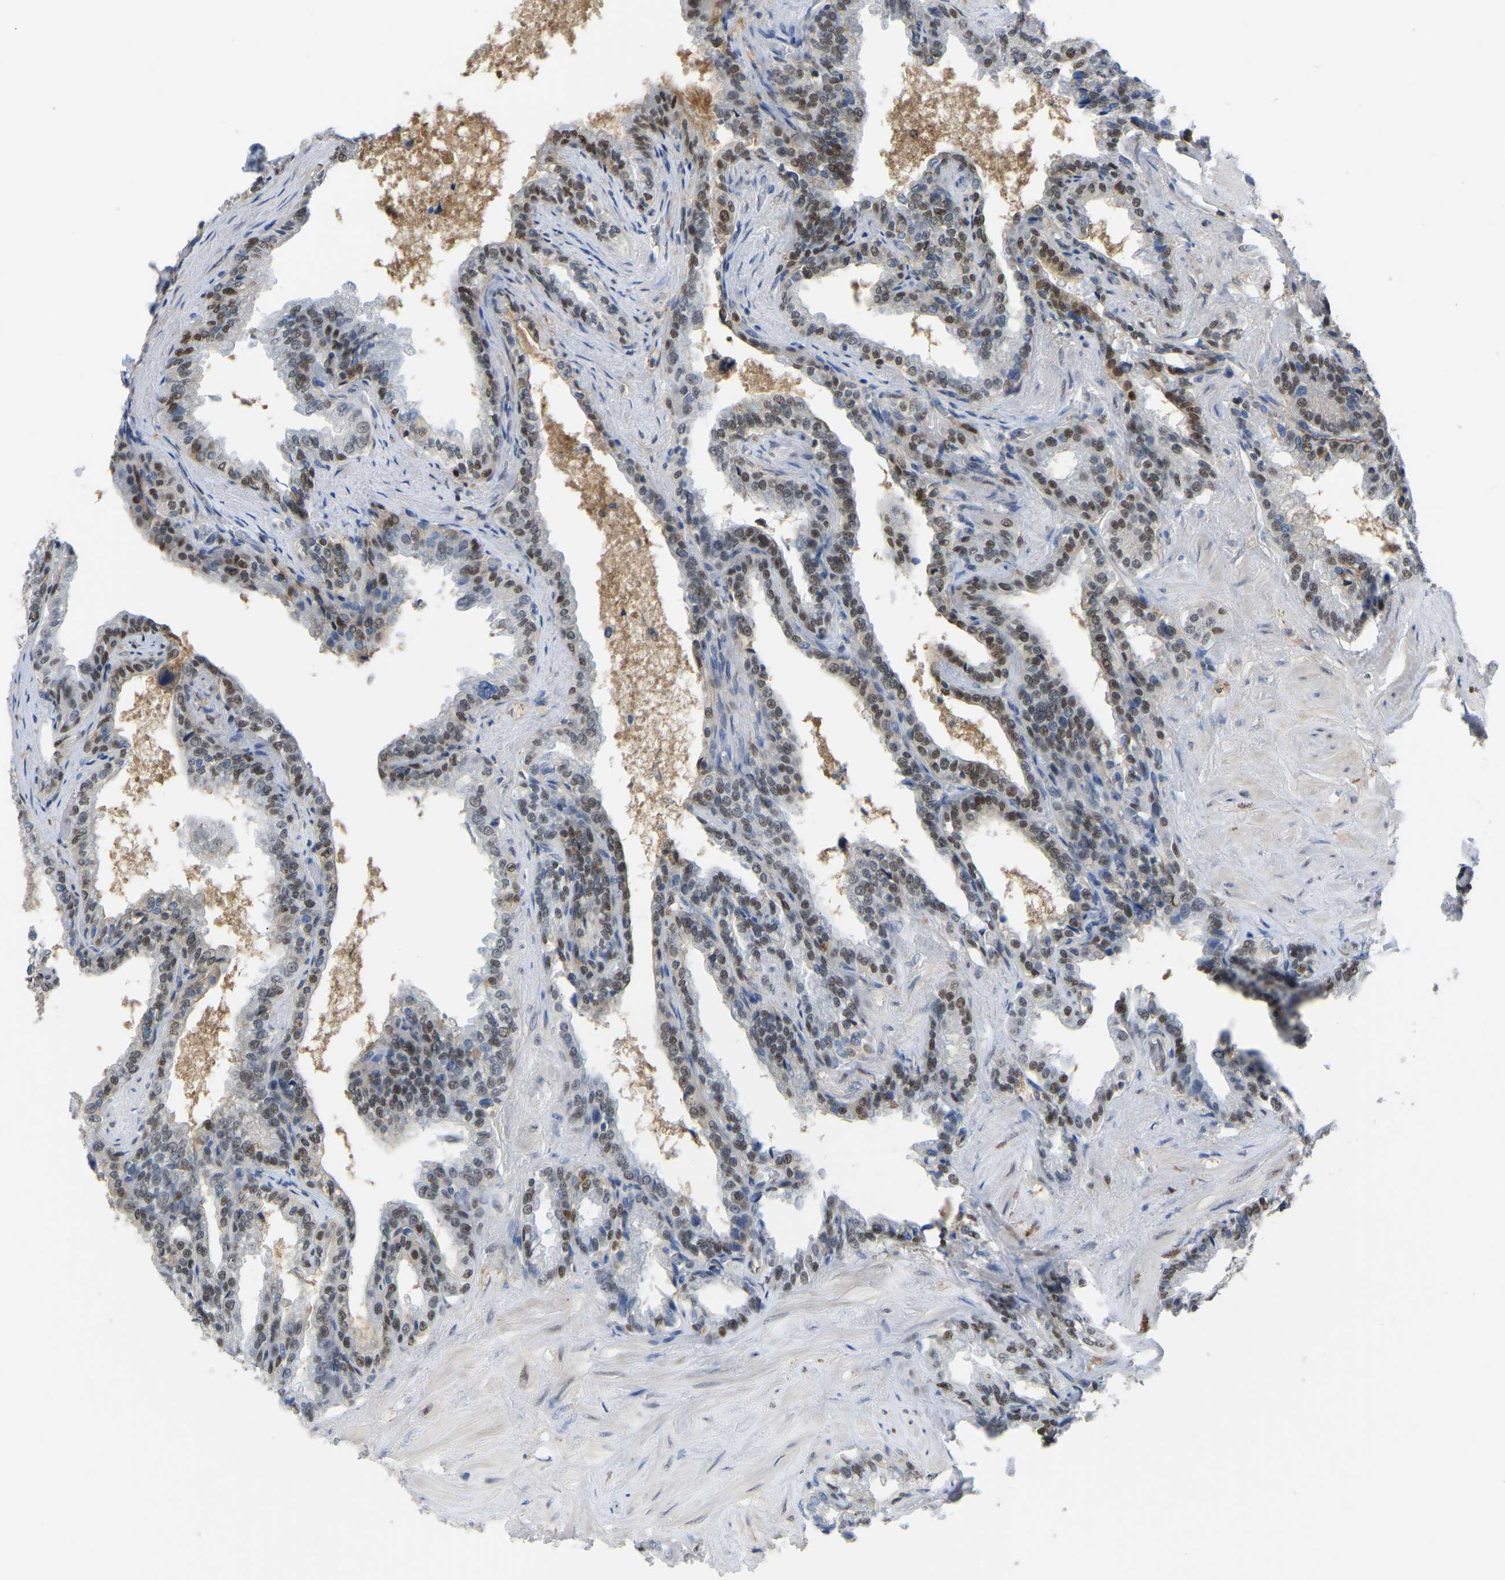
{"staining": {"intensity": "strong", "quantity": "25%-75%", "location": "nuclear"}, "tissue": "seminal vesicle", "cell_type": "Glandular cells", "image_type": "normal", "snomed": [{"axis": "morphology", "description": "Normal tissue, NOS"}, {"axis": "topography", "description": "Seminal veicle"}], "caption": "Immunohistochemical staining of benign human seminal vesicle exhibits strong nuclear protein expression in about 25%-75% of glandular cells.", "gene": "KLRG2", "patient": {"sex": "male", "age": 46}}